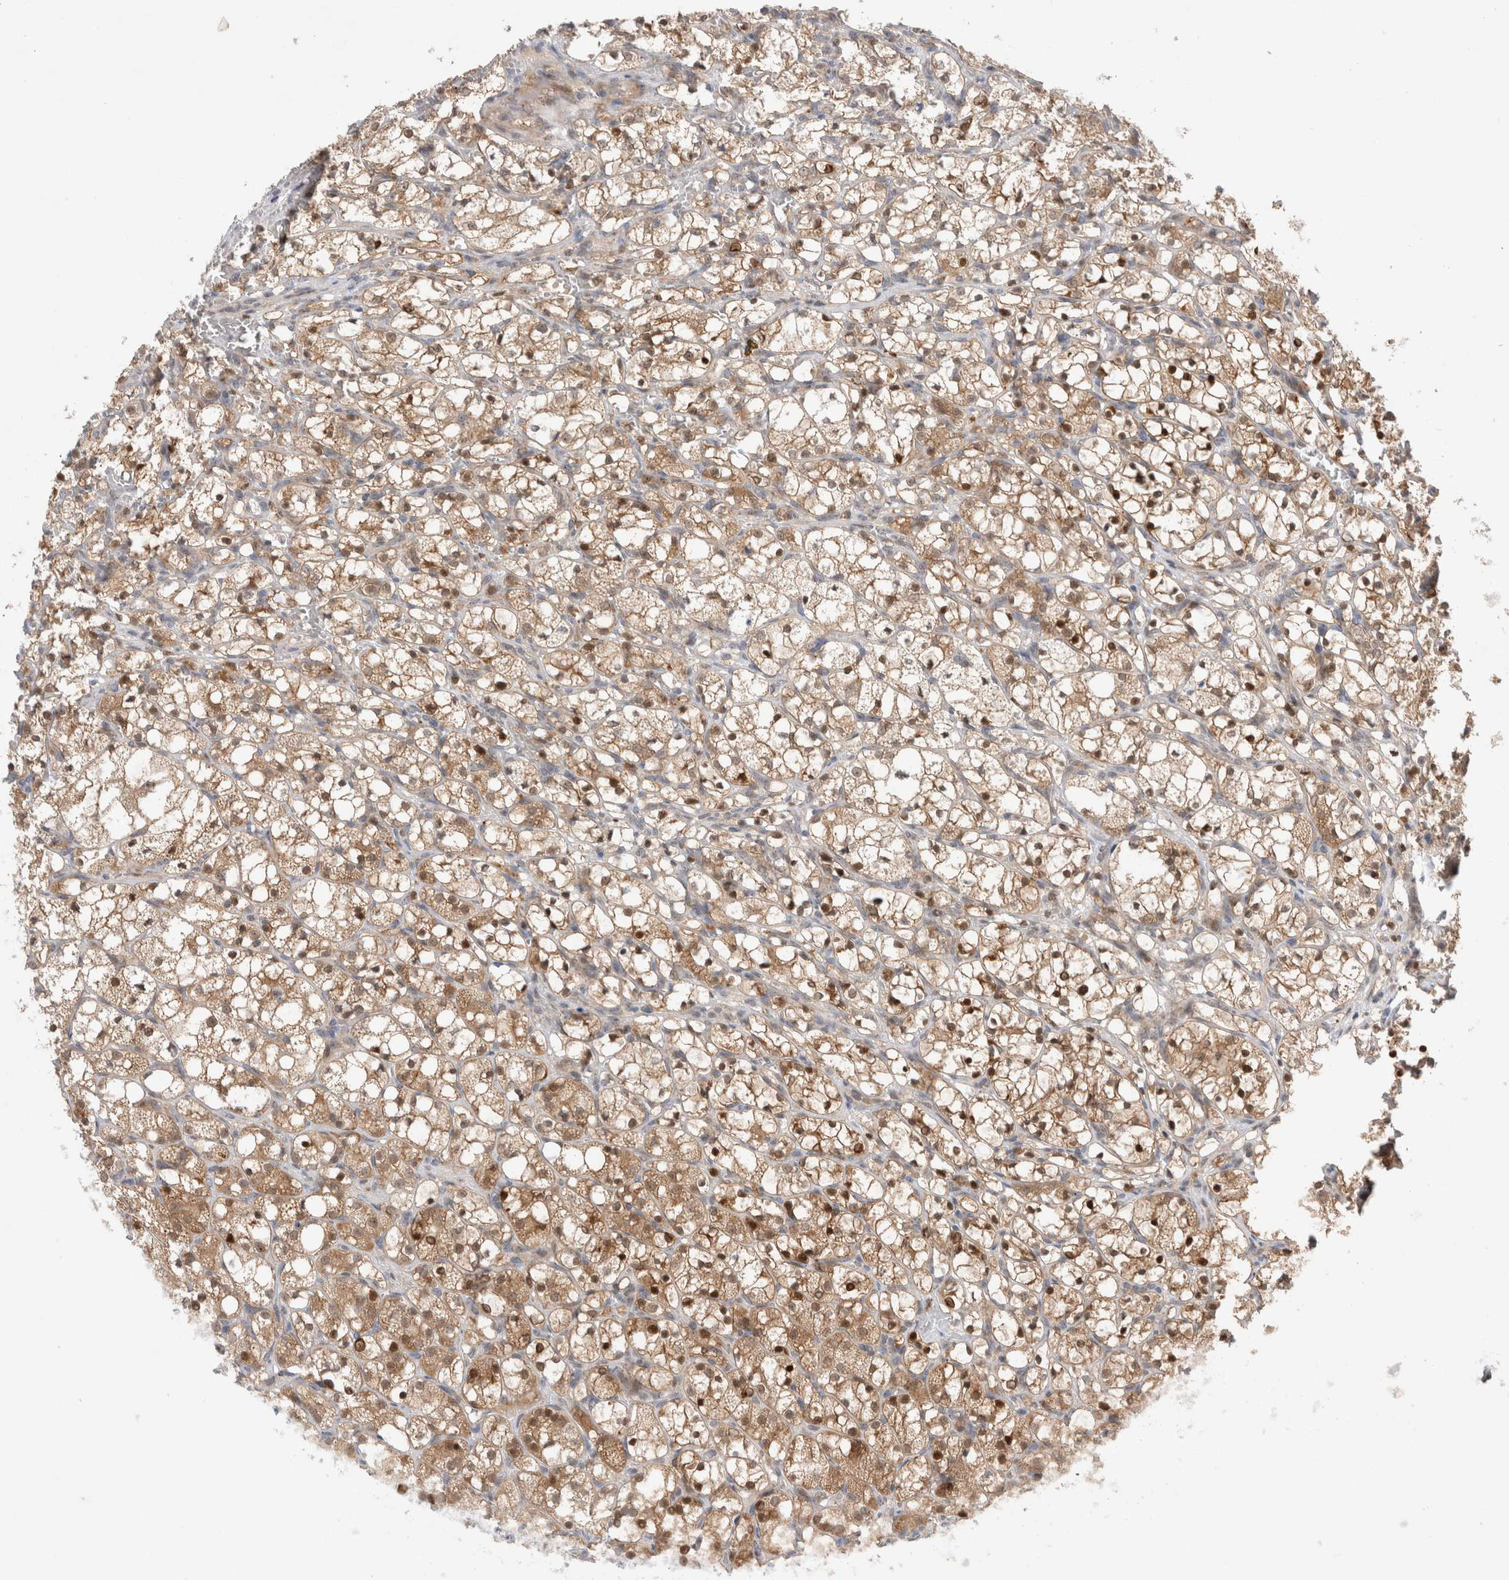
{"staining": {"intensity": "moderate", "quantity": ">75%", "location": "cytoplasmic/membranous,nuclear"}, "tissue": "renal cancer", "cell_type": "Tumor cells", "image_type": "cancer", "snomed": [{"axis": "morphology", "description": "Adenocarcinoma, NOS"}, {"axis": "topography", "description": "Kidney"}], "caption": "Renal cancer tissue displays moderate cytoplasmic/membranous and nuclear staining in approximately >75% of tumor cells, visualized by immunohistochemistry. (DAB IHC with brightfield microscopy, high magnification).", "gene": "SLC29A1", "patient": {"sex": "female", "age": 69}}